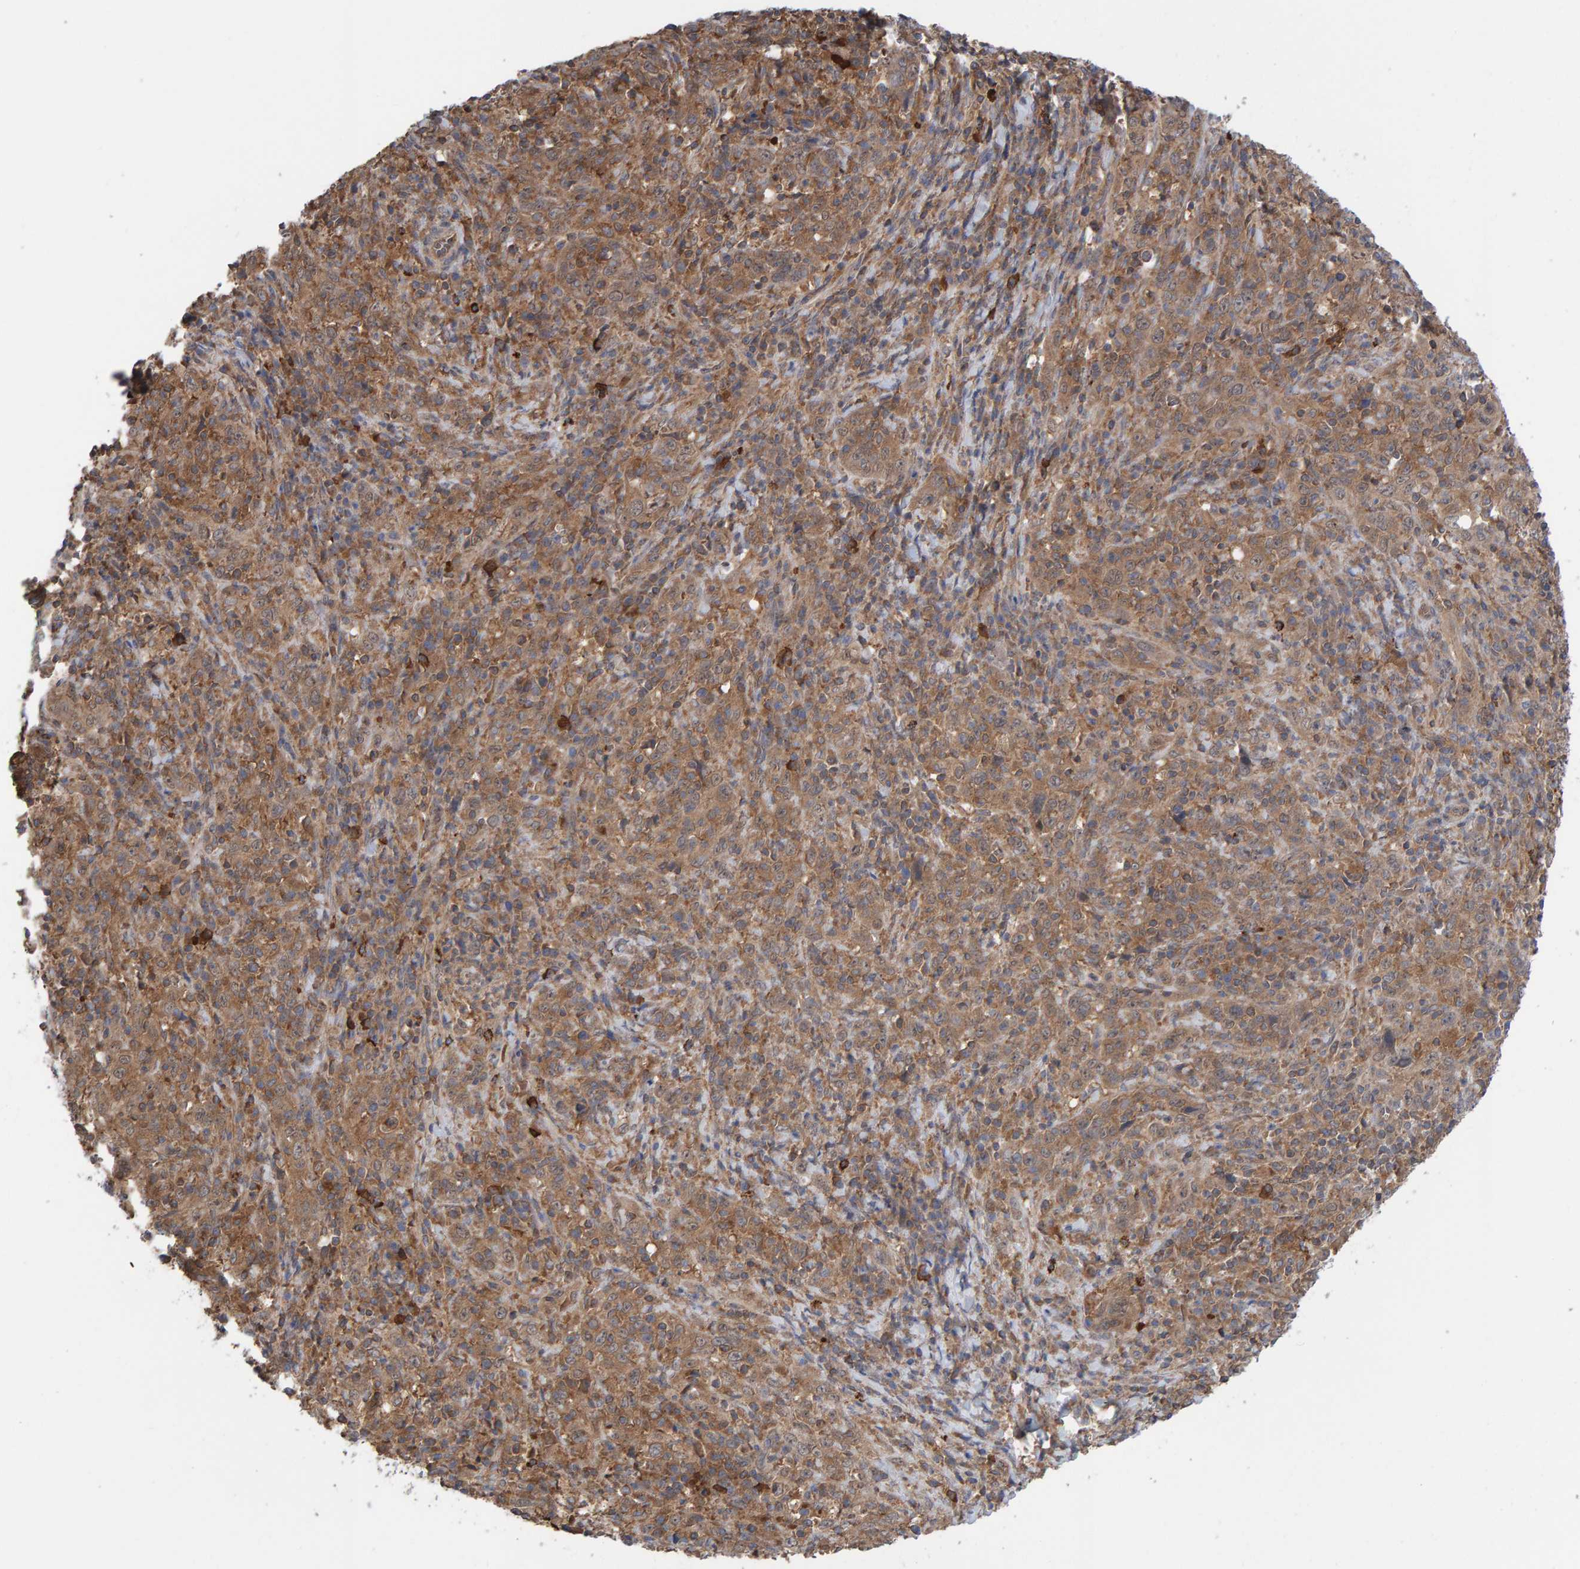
{"staining": {"intensity": "moderate", "quantity": ">75%", "location": "cytoplasmic/membranous"}, "tissue": "cervical cancer", "cell_type": "Tumor cells", "image_type": "cancer", "snomed": [{"axis": "morphology", "description": "Squamous cell carcinoma, NOS"}, {"axis": "topography", "description": "Cervix"}], "caption": "Immunohistochemical staining of human cervical squamous cell carcinoma demonstrates medium levels of moderate cytoplasmic/membranous staining in approximately >75% of tumor cells.", "gene": "LRSAM1", "patient": {"sex": "female", "age": 46}}